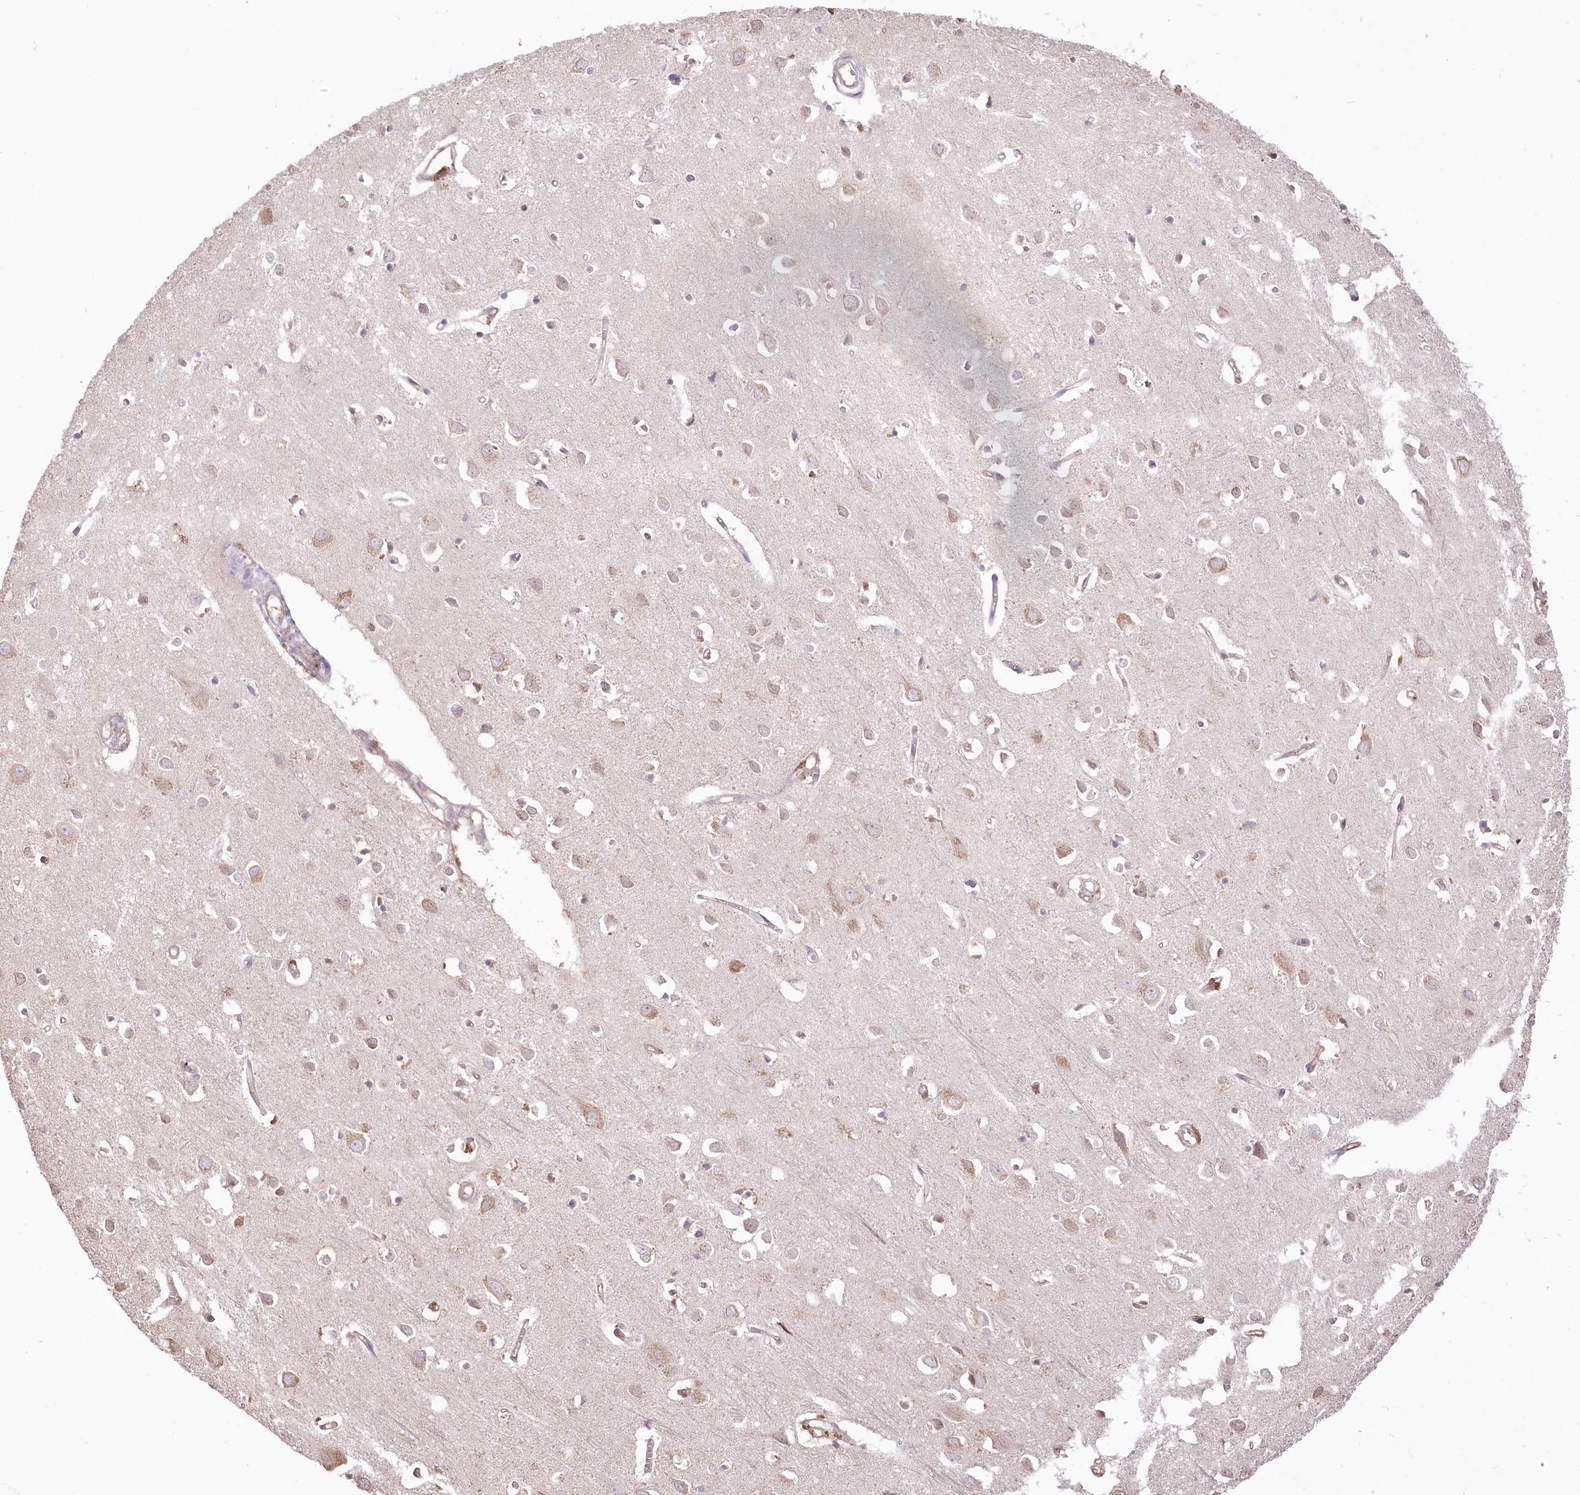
{"staining": {"intensity": "weak", "quantity": ">75%", "location": "cytoplasmic/membranous"}, "tissue": "cerebral cortex", "cell_type": "Endothelial cells", "image_type": "normal", "snomed": [{"axis": "morphology", "description": "Normal tissue, NOS"}, {"axis": "topography", "description": "Cerebral cortex"}], "caption": "A high-resolution image shows IHC staining of unremarkable cerebral cortex, which exhibits weak cytoplasmic/membranous staining in approximately >75% of endothelial cells. The staining was performed using DAB (3,3'-diaminobenzidine) to visualize the protein expression in brown, while the nuclei were stained in blue with hematoxylin (Magnification: 20x).", "gene": "R3HDM2", "patient": {"sex": "female", "age": 64}}